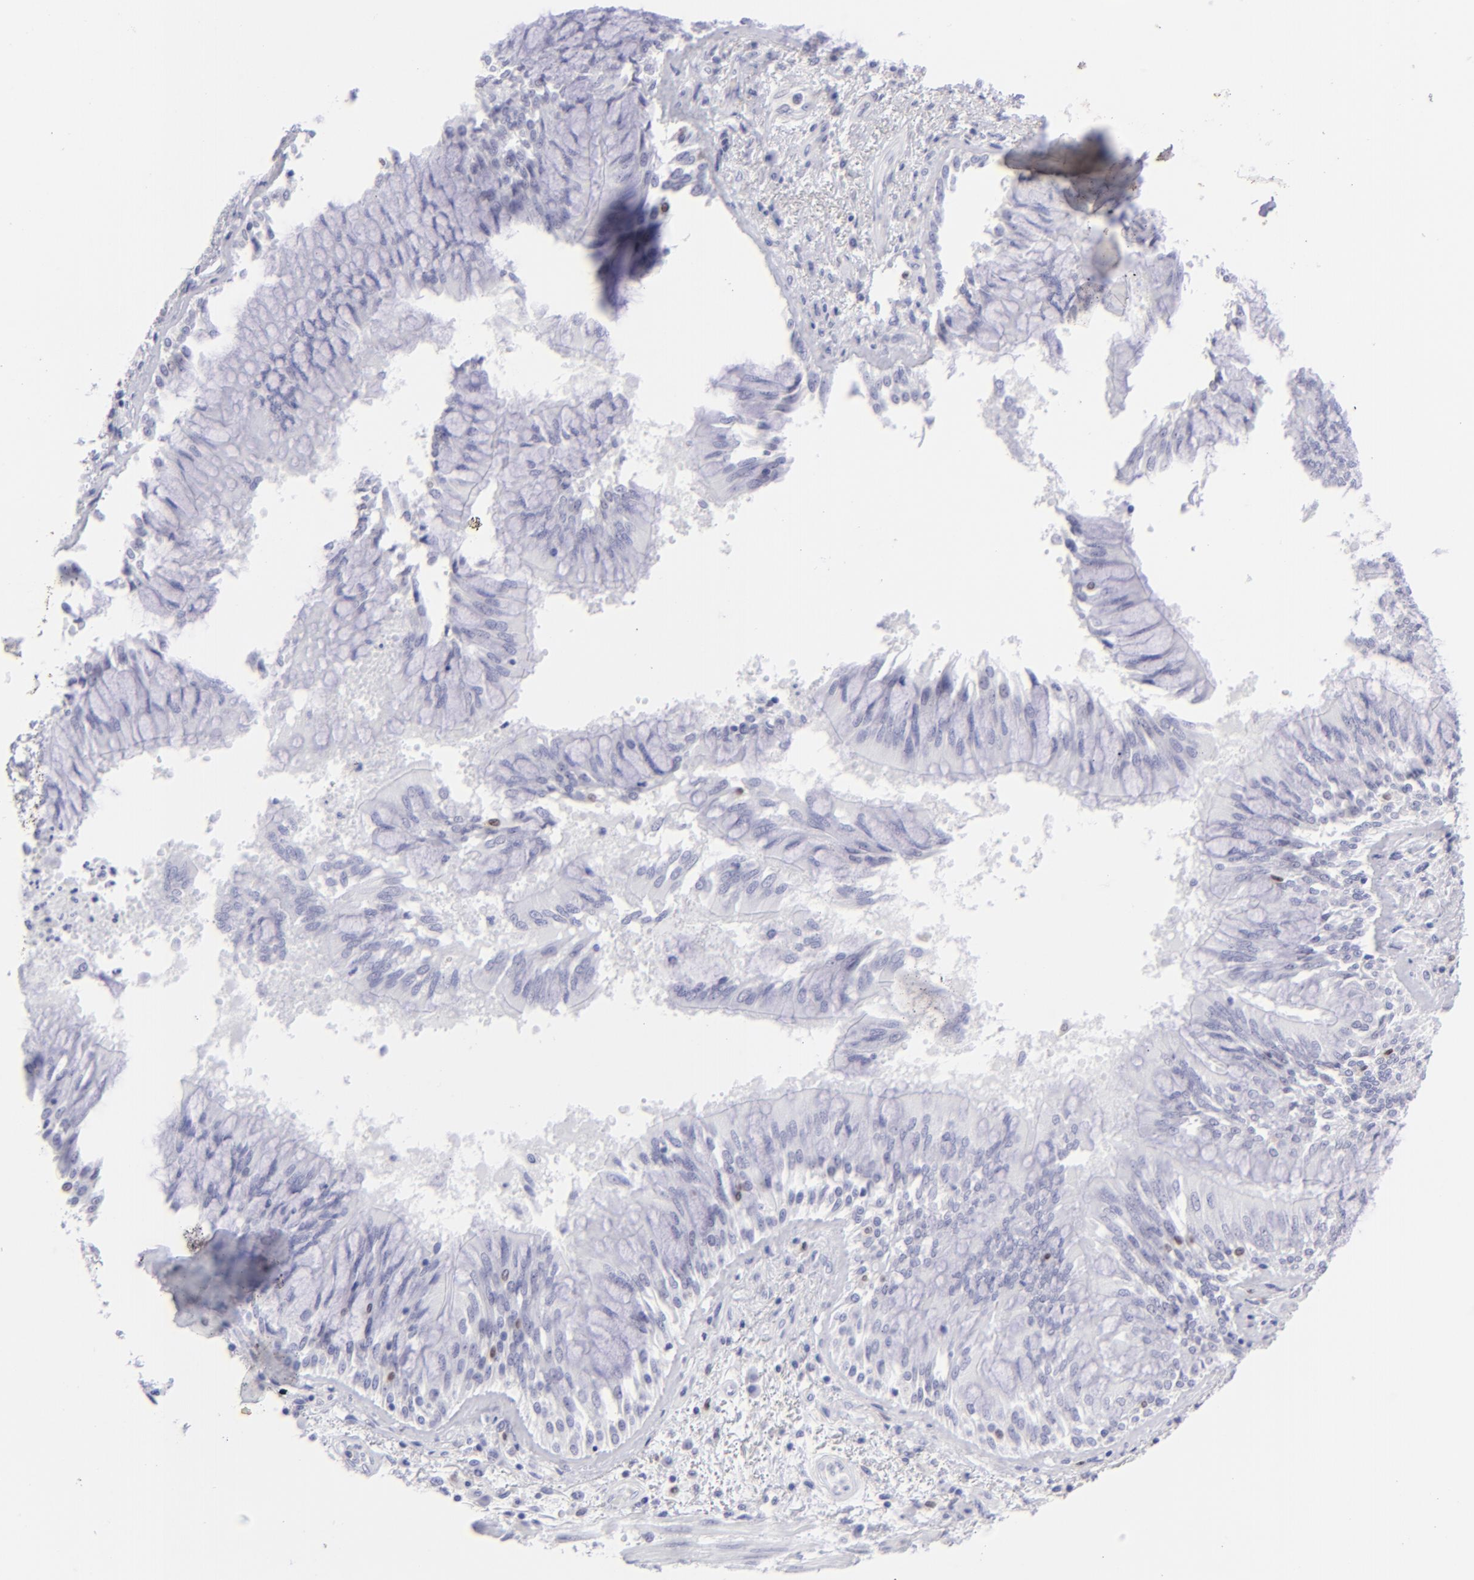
{"staining": {"intensity": "negative", "quantity": "none", "location": "none"}, "tissue": "bronchus", "cell_type": "Respiratory epithelial cells", "image_type": "normal", "snomed": [{"axis": "morphology", "description": "Normal tissue, NOS"}, {"axis": "topography", "description": "Cartilage tissue"}, {"axis": "topography", "description": "Bronchus"}, {"axis": "topography", "description": "Lung"}, {"axis": "topography", "description": "Peripheral nerve tissue"}], "caption": "Unremarkable bronchus was stained to show a protein in brown. There is no significant staining in respiratory epithelial cells. Brightfield microscopy of immunohistochemistry stained with DAB (3,3'-diaminobenzidine) (brown) and hematoxylin (blue), captured at high magnification.", "gene": "MITF", "patient": {"sex": "female", "age": 49}}